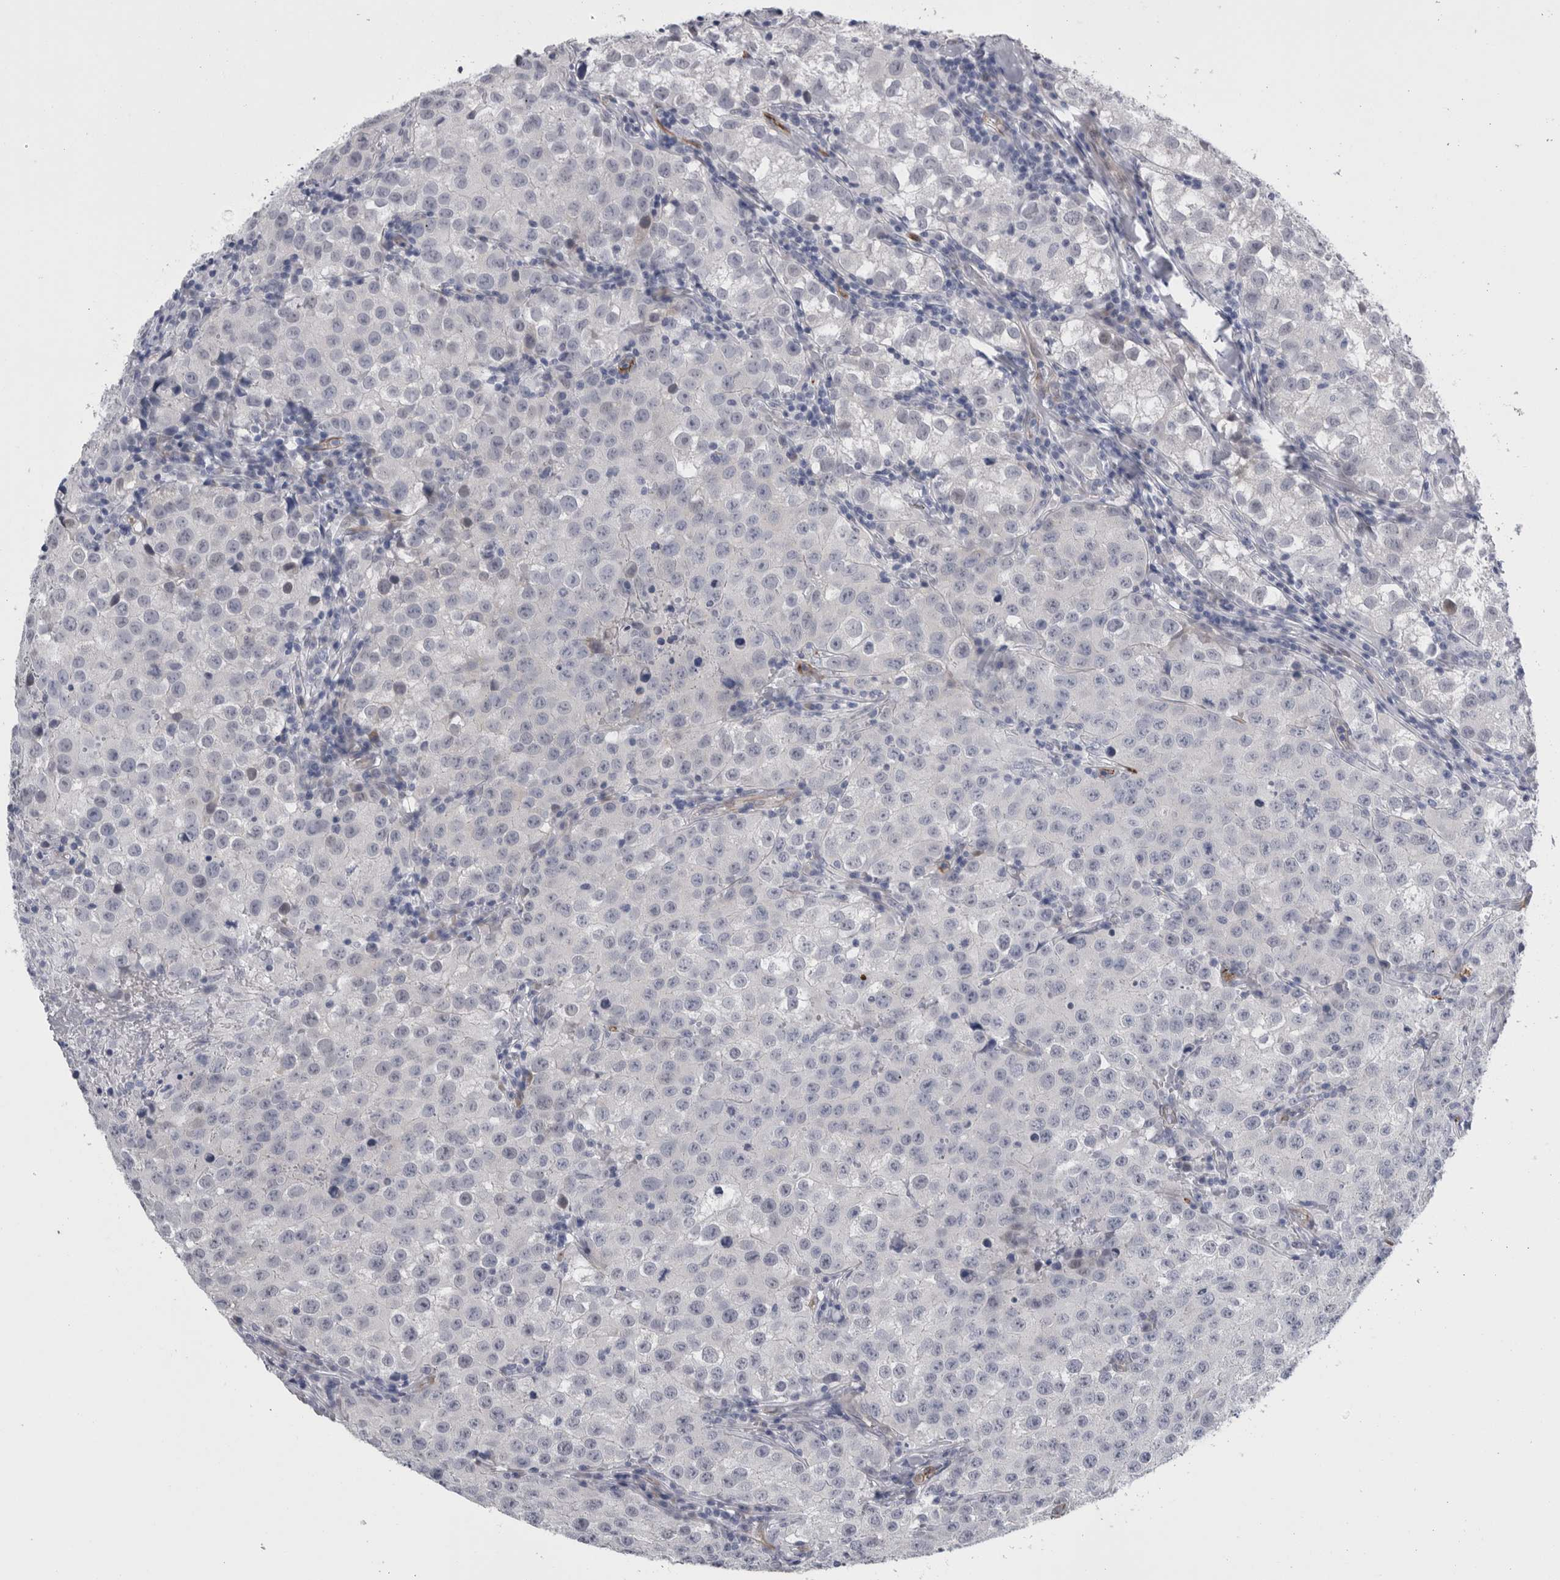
{"staining": {"intensity": "negative", "quantity": "none", "location": "none"}, "tissue": "testis cancer", "cell_type": "Tumor cells", "image_type": "cancer", "snomed": [{"axis": "morphology", "description": "Seminoma, NOS"}, {"axis": "morphology", "description": "Carcinoma, Embryonal, NOS"}, {"axis": "topography", "description": "Testis"}], "caption": "The immunohistochemistry (IHC) image has no significant positivity in tumor cells of testis cancer (seminoma) tissue.", "gene": "VWDE", "patient": {"sex": "male", "age": 43}}